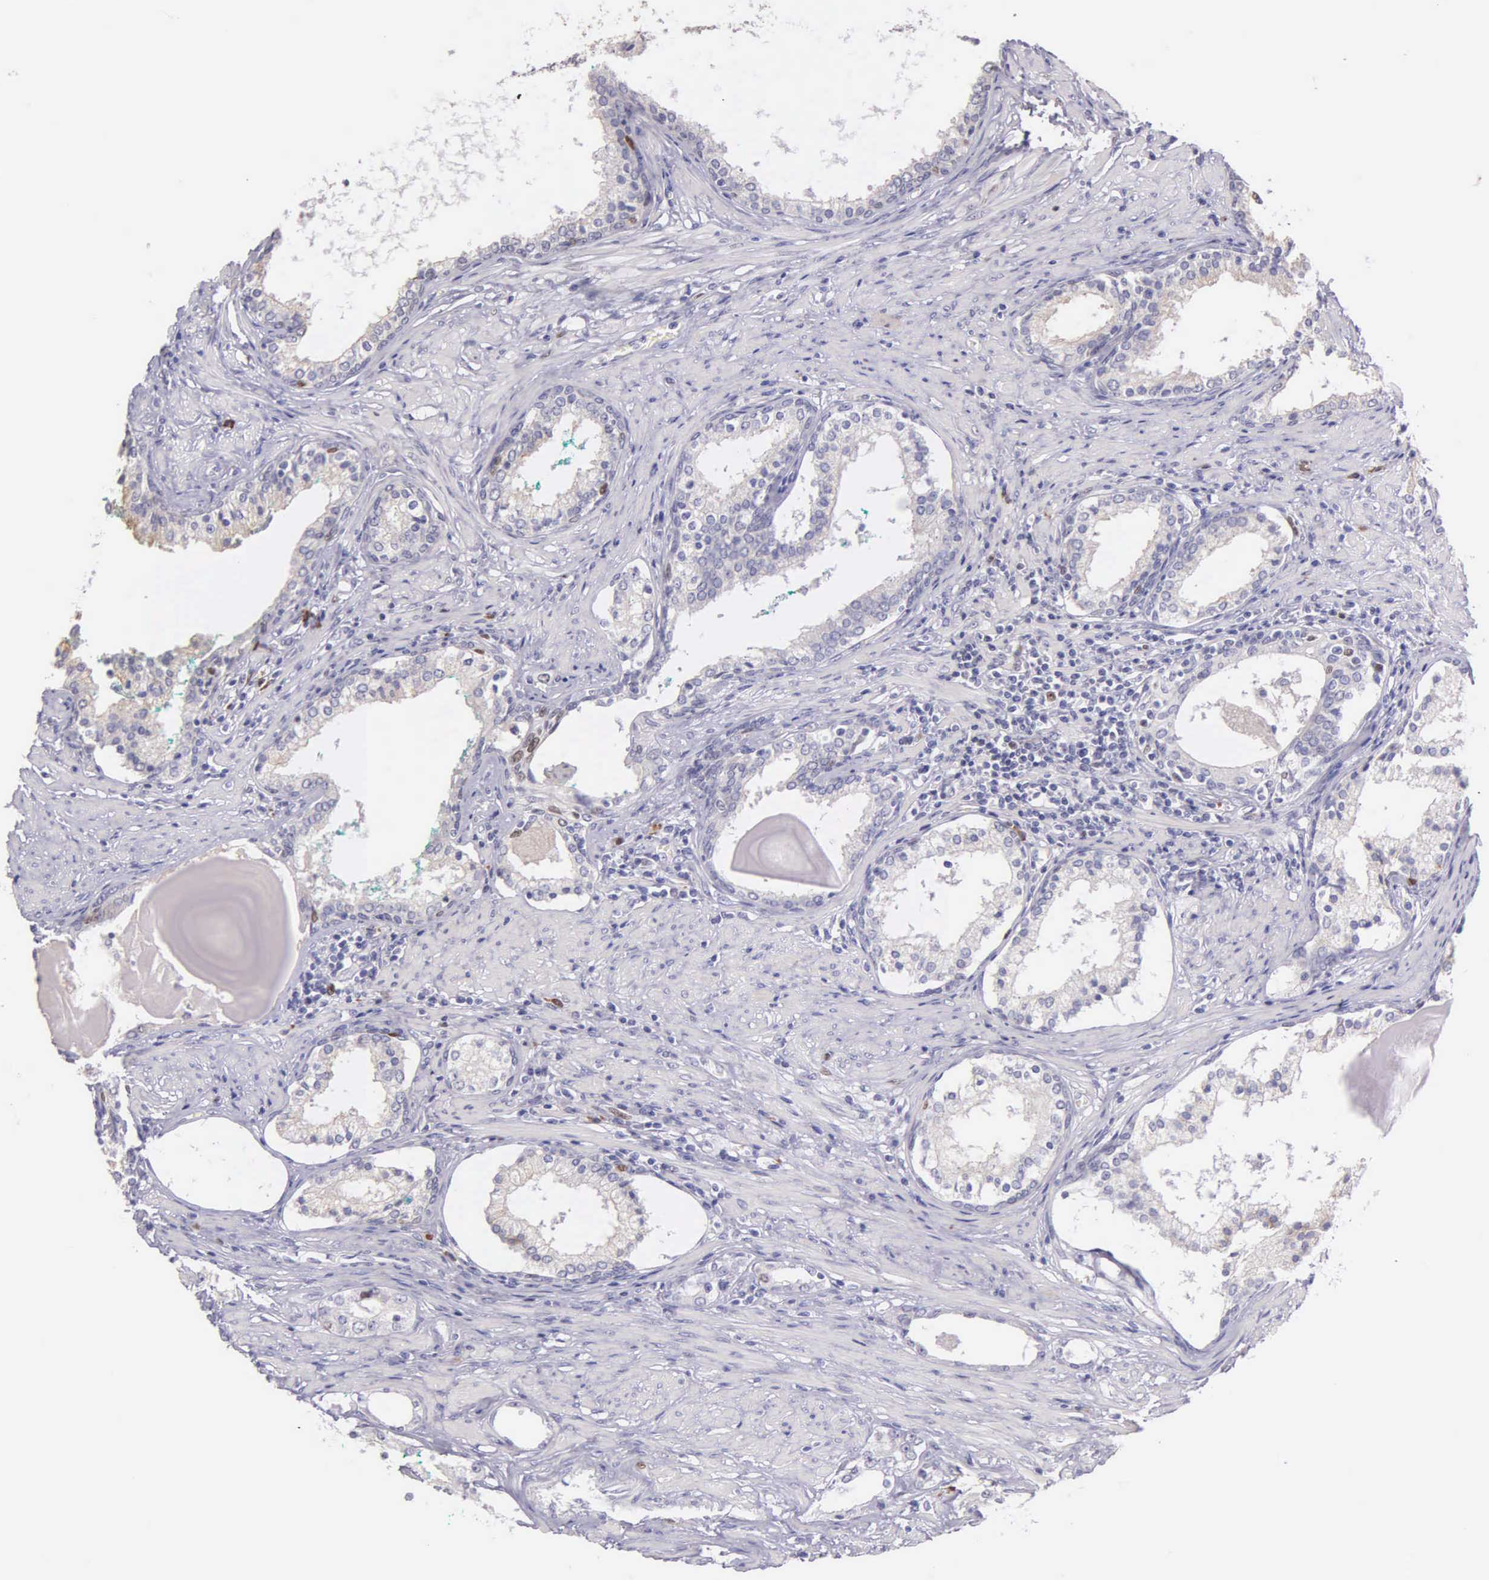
{"staining": {"intensity": "negative", "quantity": "none", "location": "none"}, "tissue": "prostate cancer", "cell_type": "Tumor cells", "image_type": "cancer", "snomed": [{"axis": "morphology", "description": "Adenocarcinoma, Medium grade"}, {"axis": "topography", "description": "Prostate"}], "caption": "Immunohistochemistry (IHC) photomicrograph of prostate cancer (medium-grade adenocarcinoma) stained for a protein (brown), which reveals no staining in tumor cells.", "gene": "MCM5", "patient": {"sex": "male", "age": 73}}